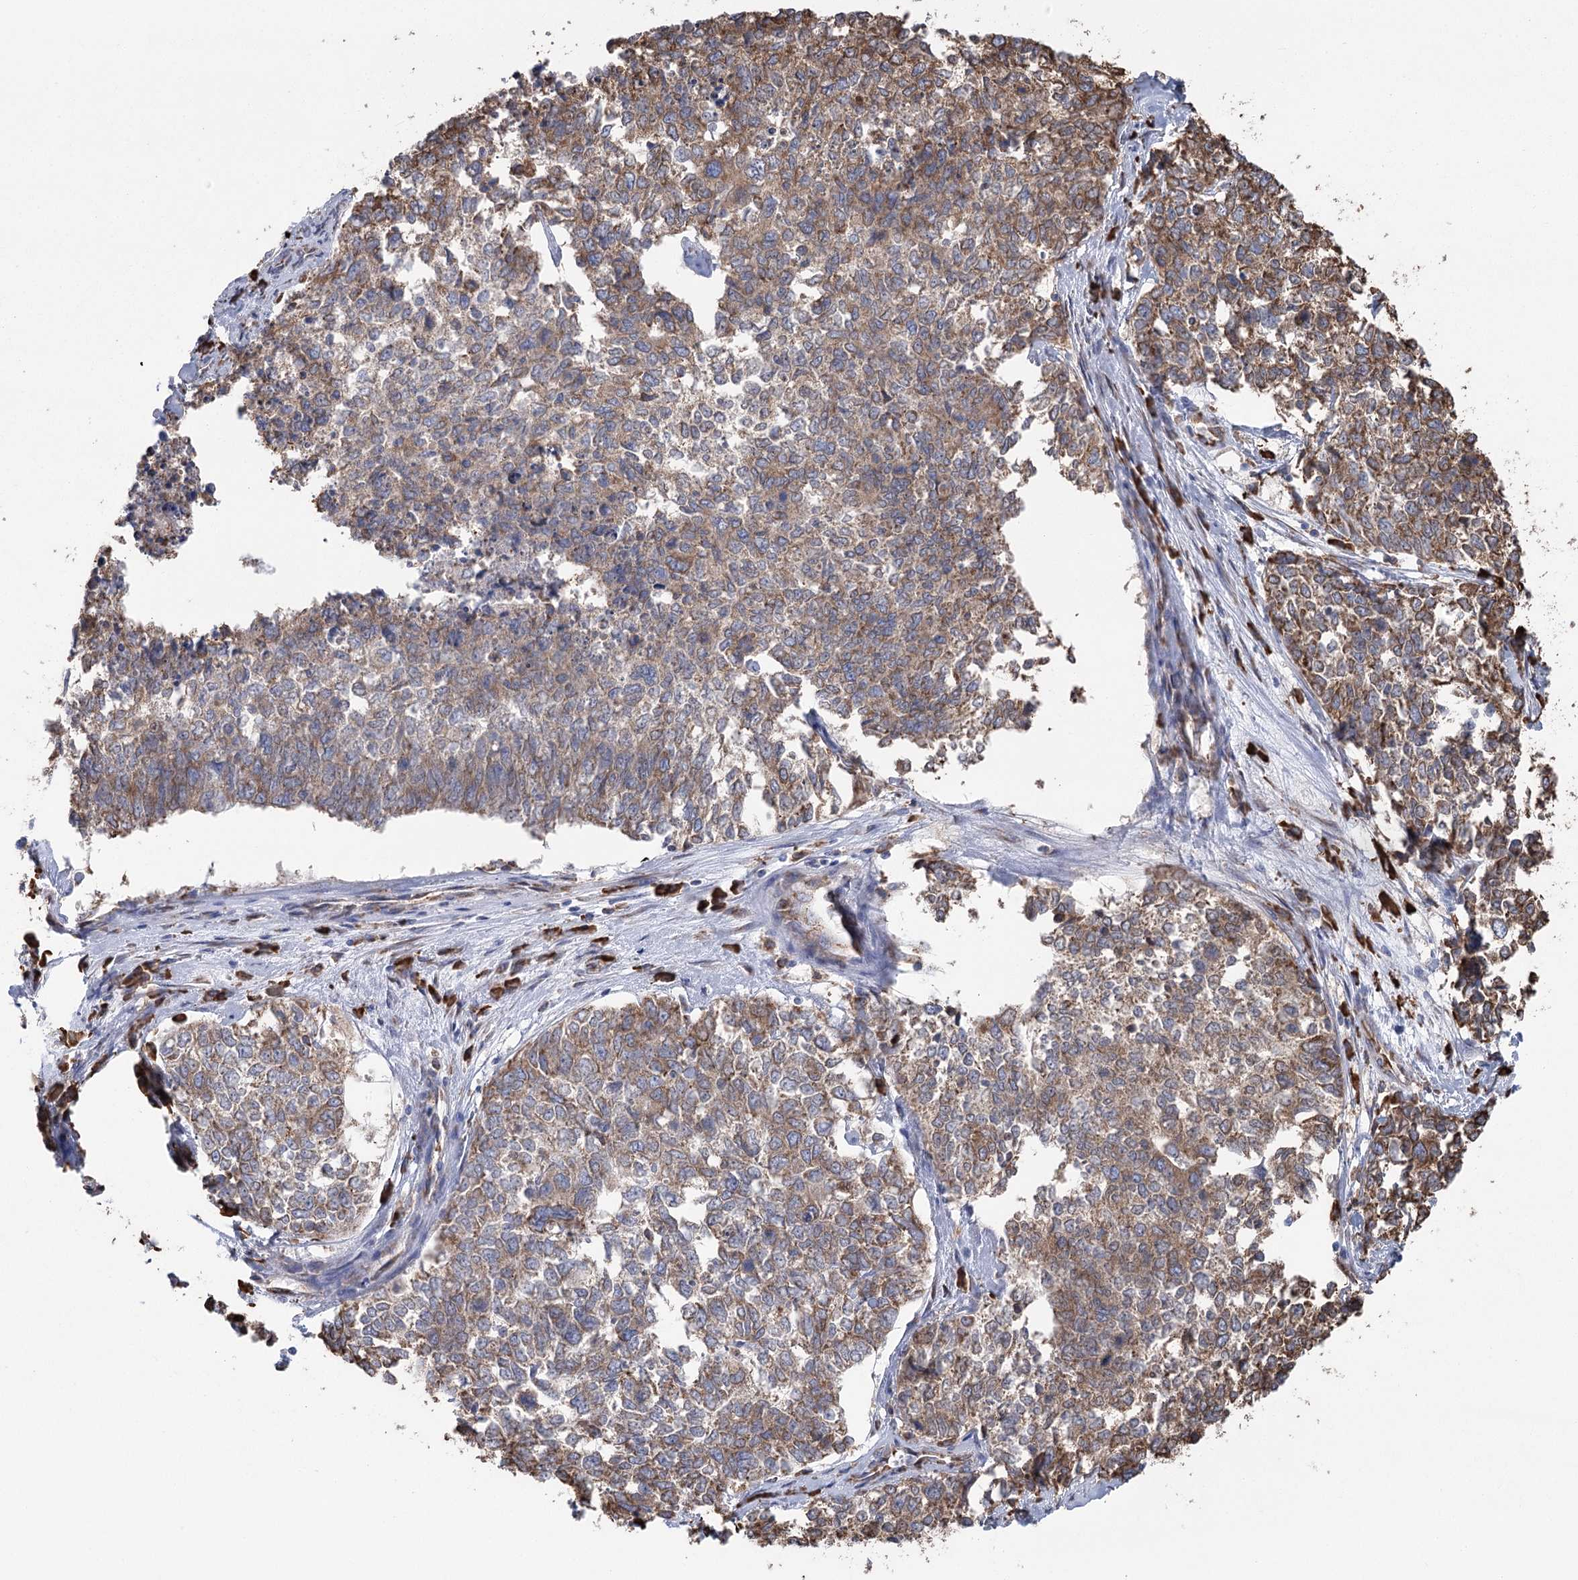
{"staining": {"intensity": "moderate", "quantity": ">75%", "location": "cytoplasmic/membranous"}, "tissue": "cervical cancer", "cell_type": "Tumor cells", "image_type": "cancer", "snomed": [{"axis": "morphology", "description": "Squamous cell carcinoma, NOS"}, {"axis": "topography", "description": "Cervix"}], "caption": "Immunohistochemical staining of human cervical cancer (squamous cell carcinoma) demonstrates medium levels of moderate cytoplasmic/membranous expression in about >75% of tumor cells.", "gene": "METTL24", "patient": {"sex": "female", "age": 63}}